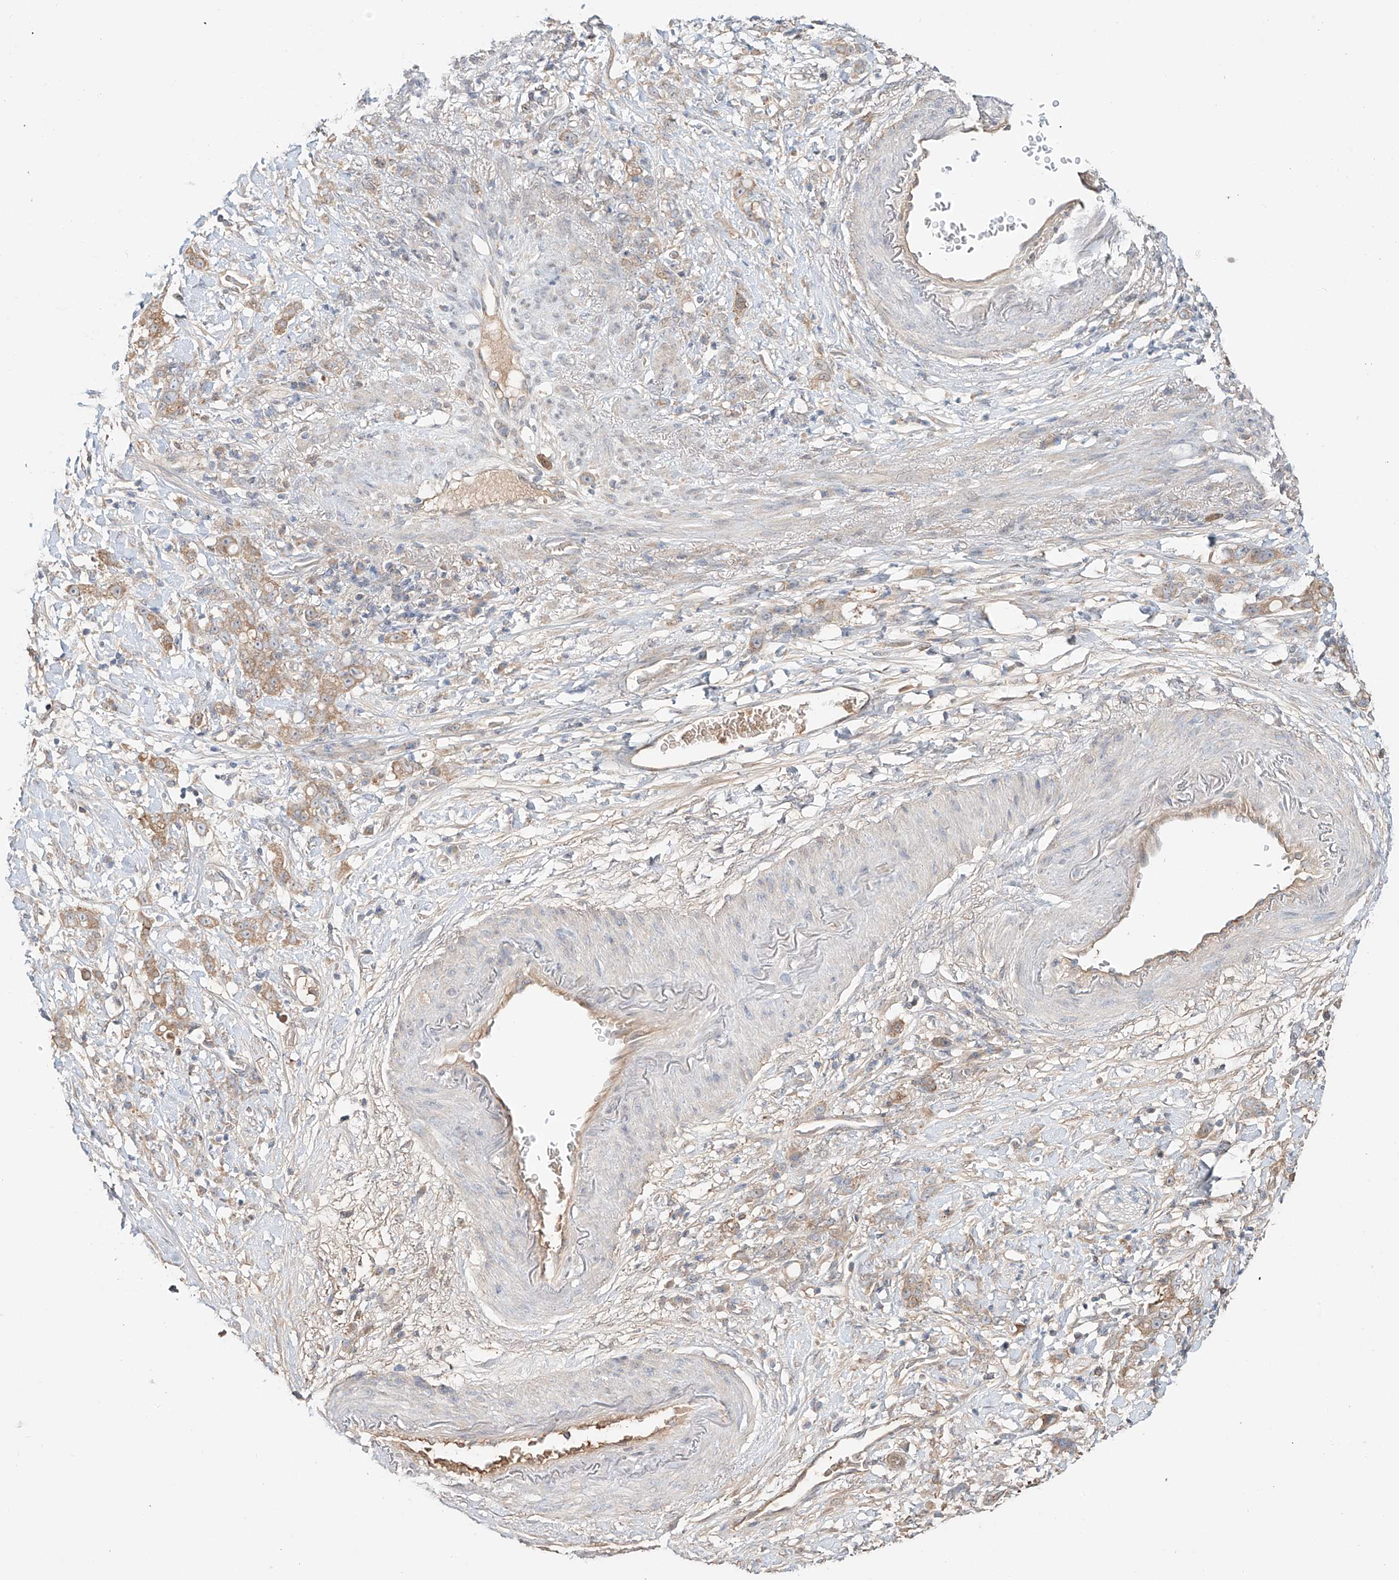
{"staining": {"intensity": "moderate", "quantity": "<25%", "location": "cytoplasmic/membranous"}, "tissue": "stomach cancer", "cell_type": "Tumor cells", "image_type": "cancer", "snomed": [{"axis": "morphology", "description": "Adenocarcinoma, NOS"}, {"axis": "topography", "description": "Stomach, lower"}], "caption": "Immunohistochemistry (IHC) photomicrograph of neoplastic tissue: stomach adenocarcinoma stained using IHC demonstrates low levels of moderate protein expression localized specifically in the cytoplasmic/membranous of tumor cells, appearing as a cytoplasmic/membranous brown color.", "gene": "ERO1A", "patient": {"sex": "male", "age": 88}}